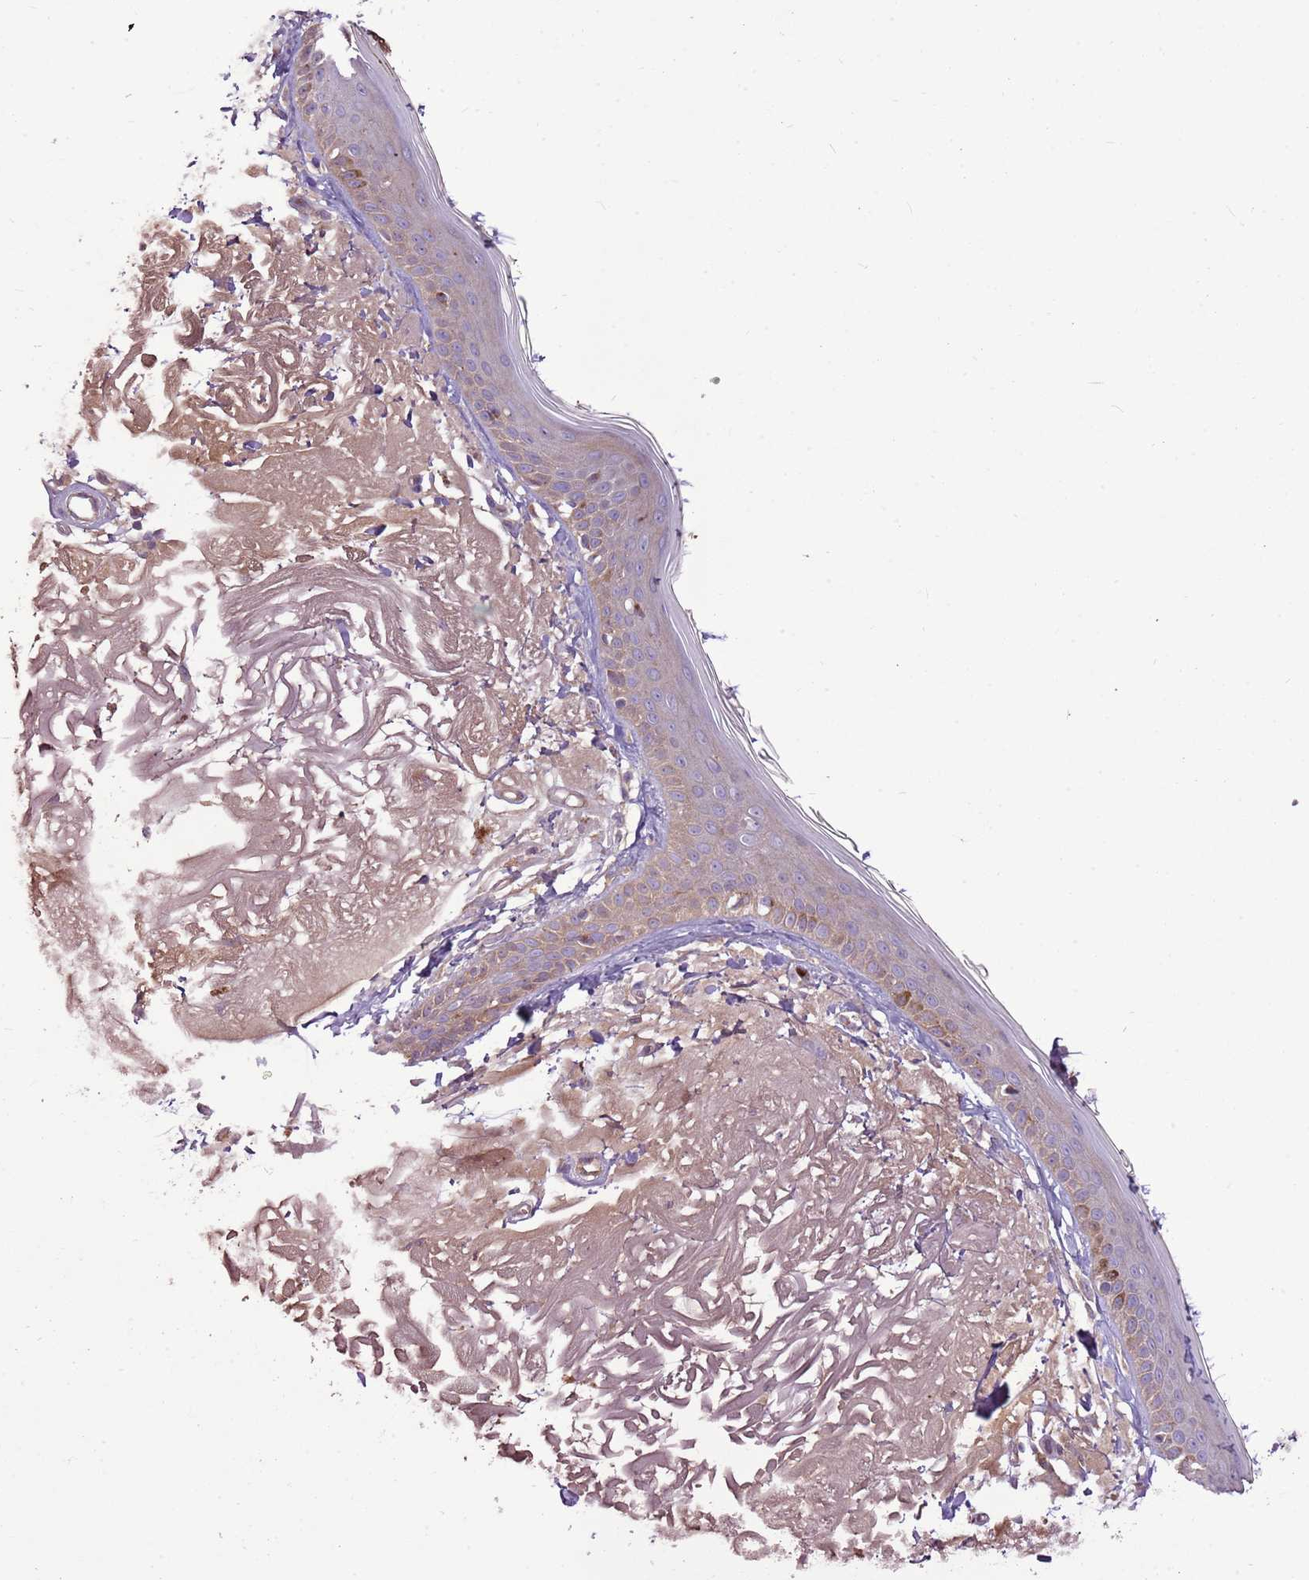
{"staining": {"intensity": "weak", "quantity": ">75%", "location": "cytoplasmic/membranous"}, "tissue": "skin", "cell_type": "Fibroblasts", "image_type": "normal", "snomed": [{"axis": "morphology", "description": "Normal tissue, NOS"}, {"axis": "topography", "description": "Skin"}, {"axis": "topography", "description": "Skeletal muscle"}], "caption": "This is an image of IHC staining of normal skin, which shows weak staining in the cytoplasmic/membranous of fibroblasts.", "gene": "ANKRD24", "patient": {"sex": "male", "age": 83}}